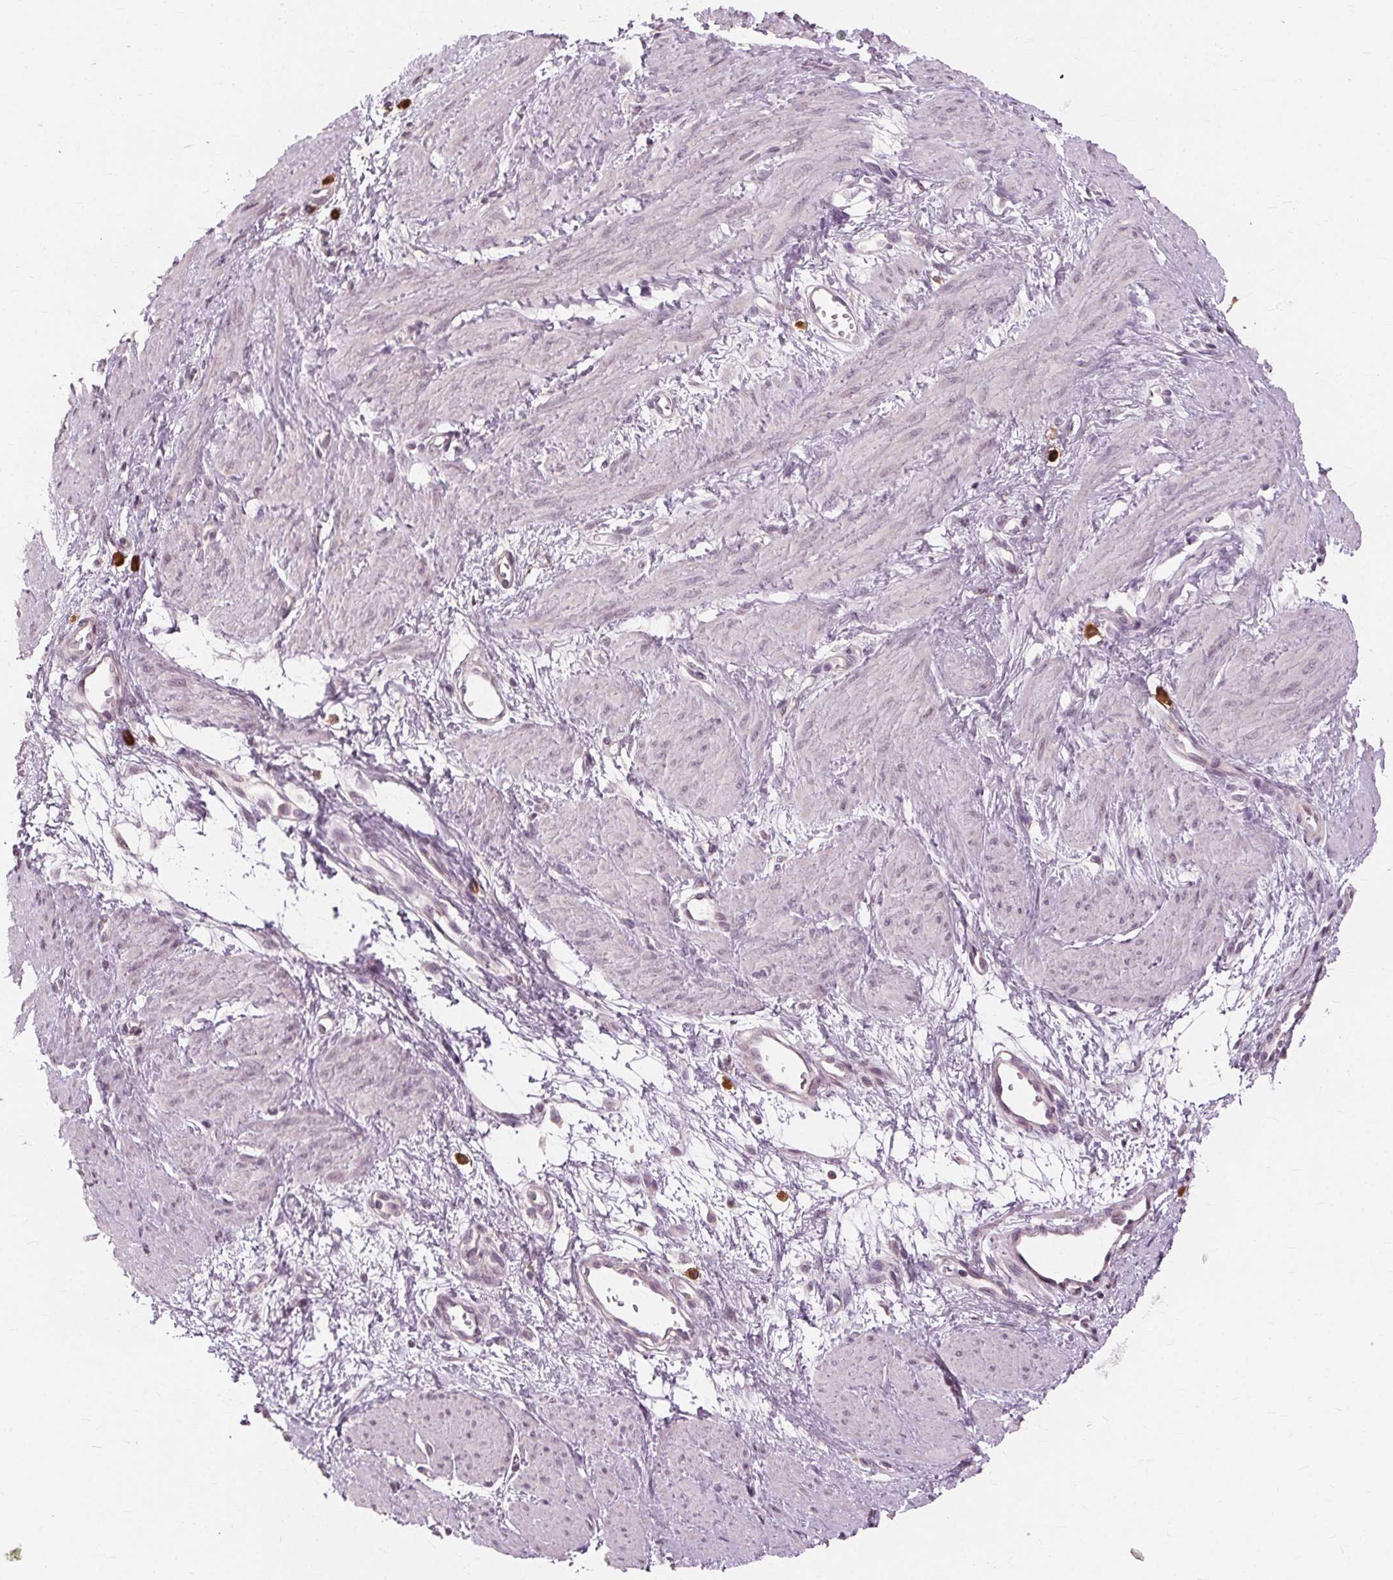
{"staining": {"intensity": "negative", "quantity": "none", "location": "none"}, "tissue": "smooth muscle", "cell_type": "Smooth muscle cells", "image_type": "normal", "snomed": [{"axis": "morphology", "description": "Normal tissue, NOS"}, {"axis": "topography", "description": "Smooth muscle"}, {"axis": "topography", "description": "Uterus"}], "caption": "The image reveals no staining of smooth muscle cells in unremarkable smooth muscle.", "gene": "SIGLEC6", "patient": {"sex": "female", "age": 39}}